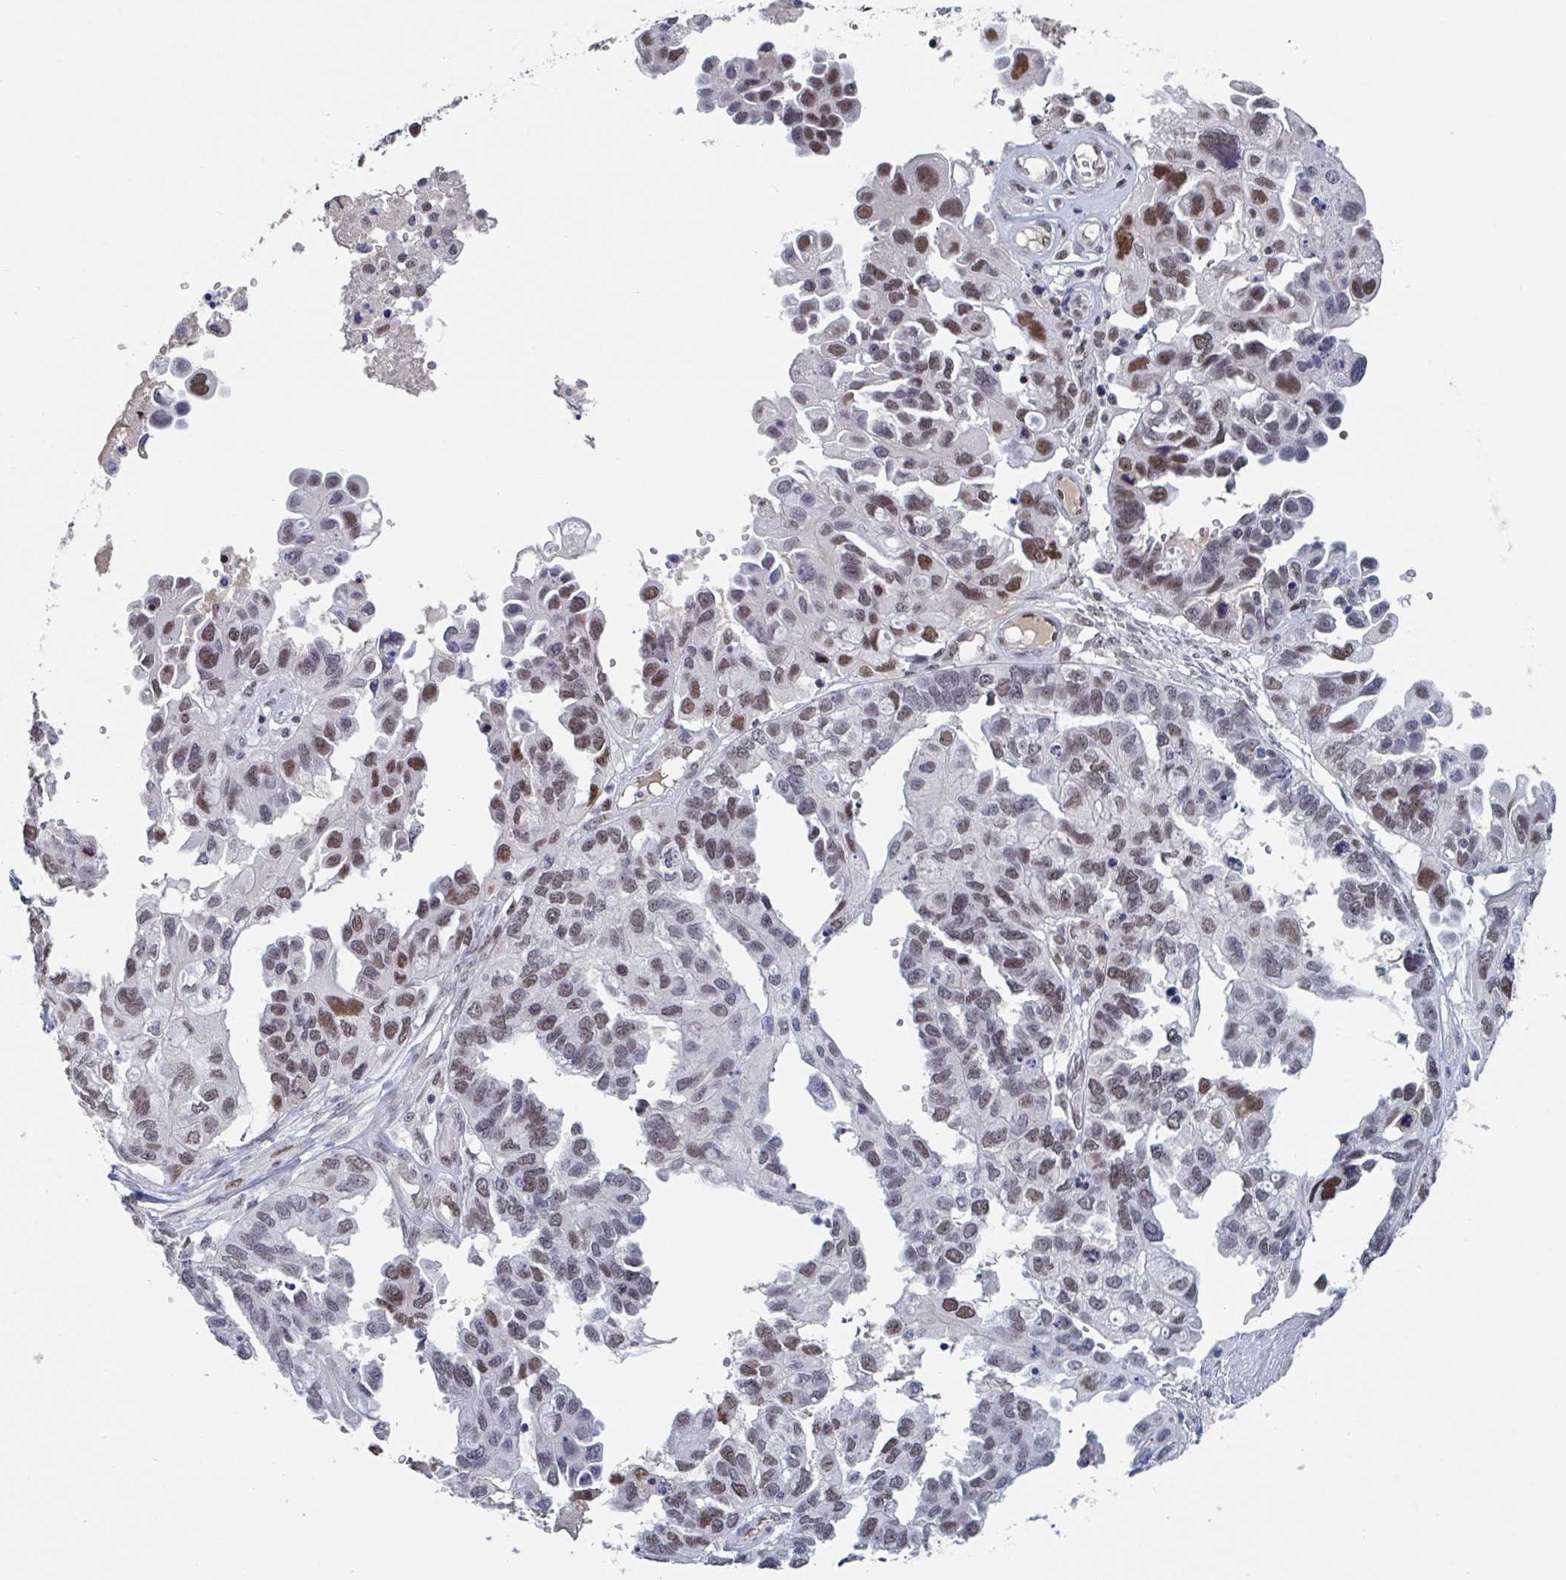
{"staining": {"intensity": "moderate", "quantity": "25%-75%", "location": "nuclear"}, "tissue": "ovarian cancer", "cell_type": "Tumor cells", "image_type": "cancer", "snomed": [{"axis": "morphology", "description": "Cystadenocarcinoma, serous, NOS"}, {"axis": "topography", "description": "Ovary"}], "caption": "The photomicrograph shows immunohistochemical staining of serous cystadenocarcinoma (ovarian). There is moderate nuclear staining is identified in approximately 25%-75% of tumor cells. (IHC, brightfield microscopy, high magnification).", "gene": "BCL7B", "patient": {"sex": "female", "age": 53}}